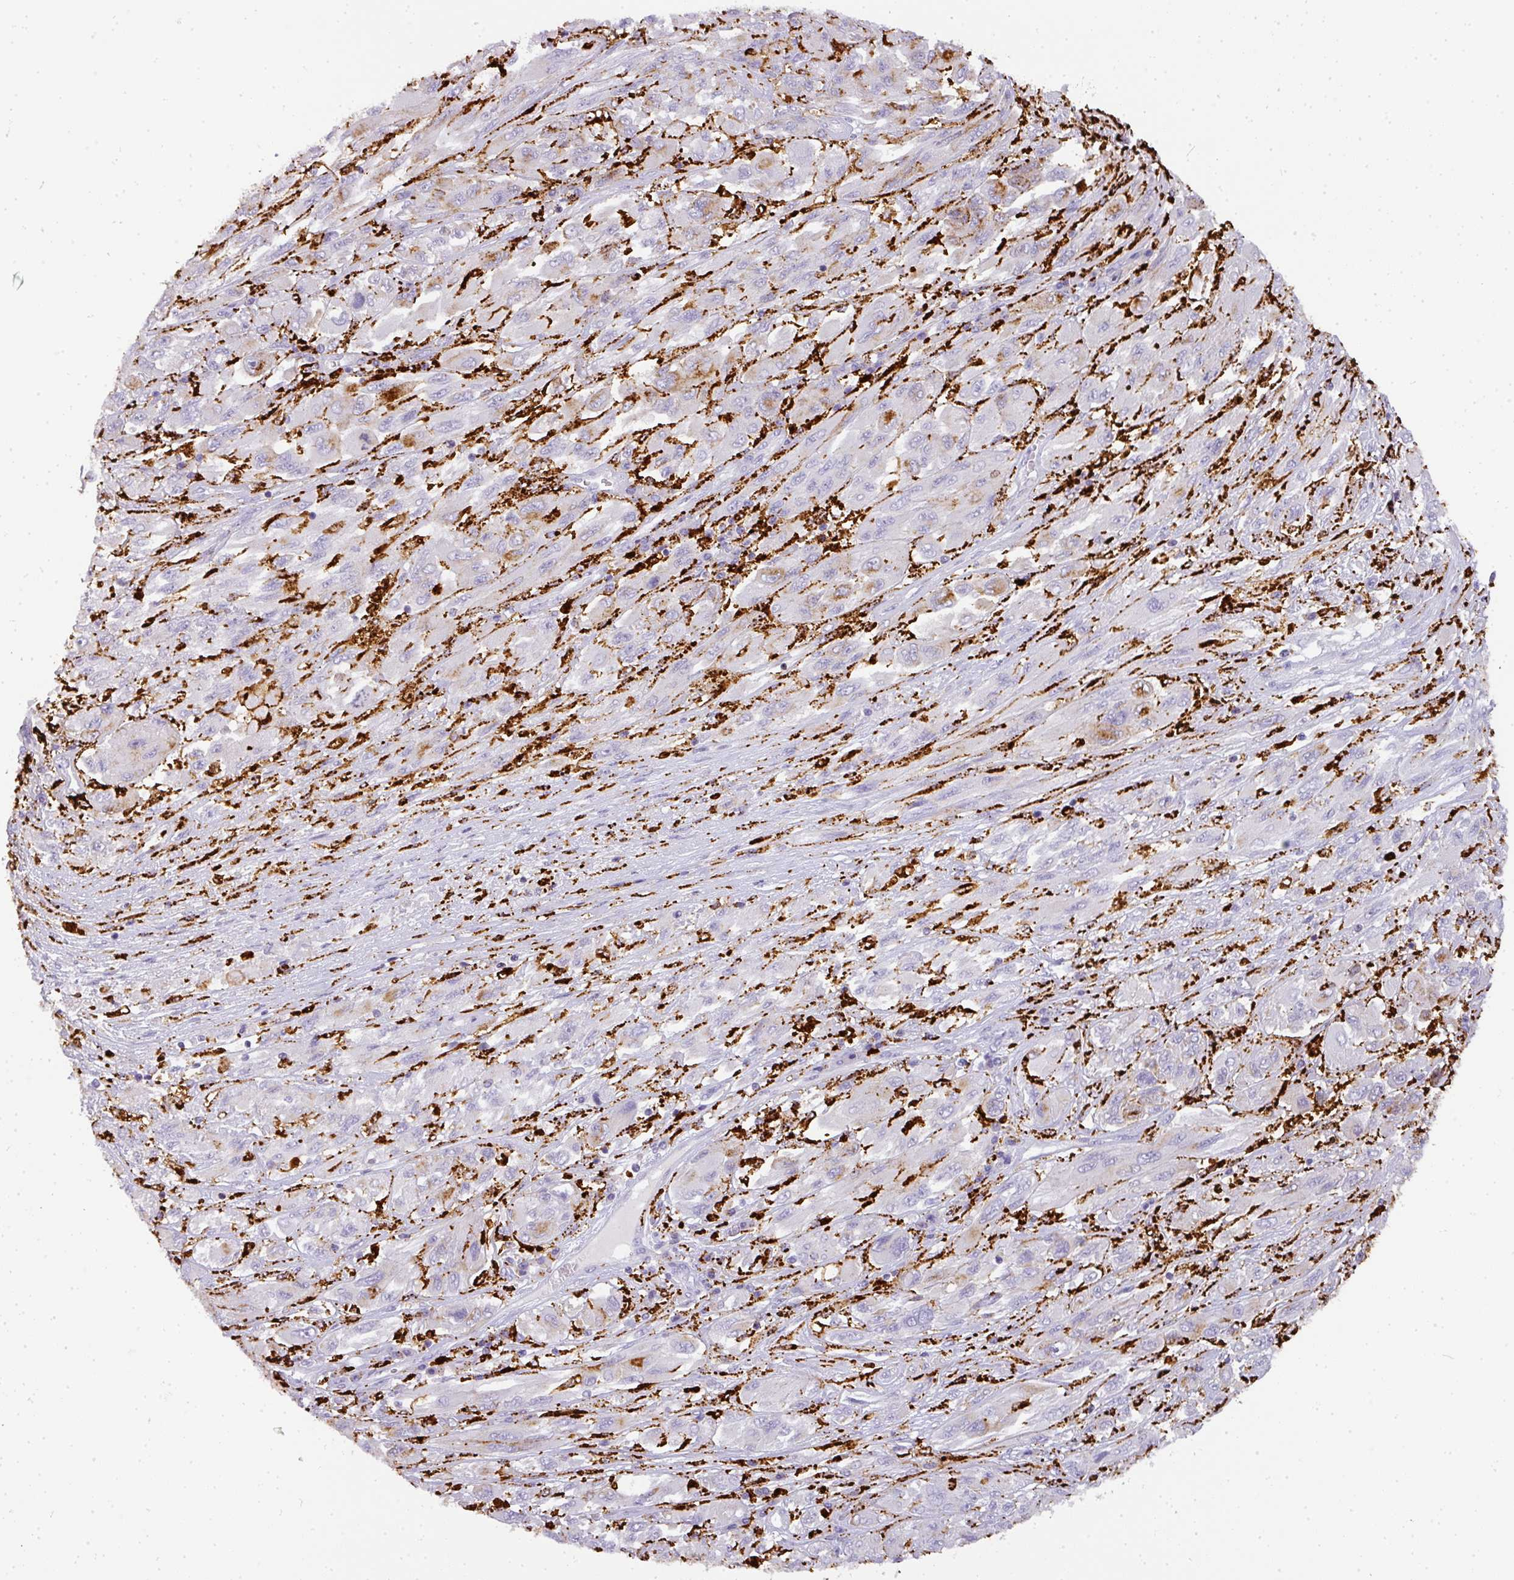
{"staining": {"intensity": "weak", "quantity": "<25%", "location": "cytoplasmic/membranous"}, "tissue": "melanoma", "cell_type": "Tumor cells", "image_type": "cancer", "snomed": [{"axis": "morphology", "description": "Malignant melanoma, NOS"}, {"axis": "topography", "description": "Skin"}], "caption": "High power microscopy image of an IHC histopathology image of malignant melanoma, revealing no significant expression in tumor cells.", "gene": "MMACHC", "patient": {"sex": "female", "age": 91}}